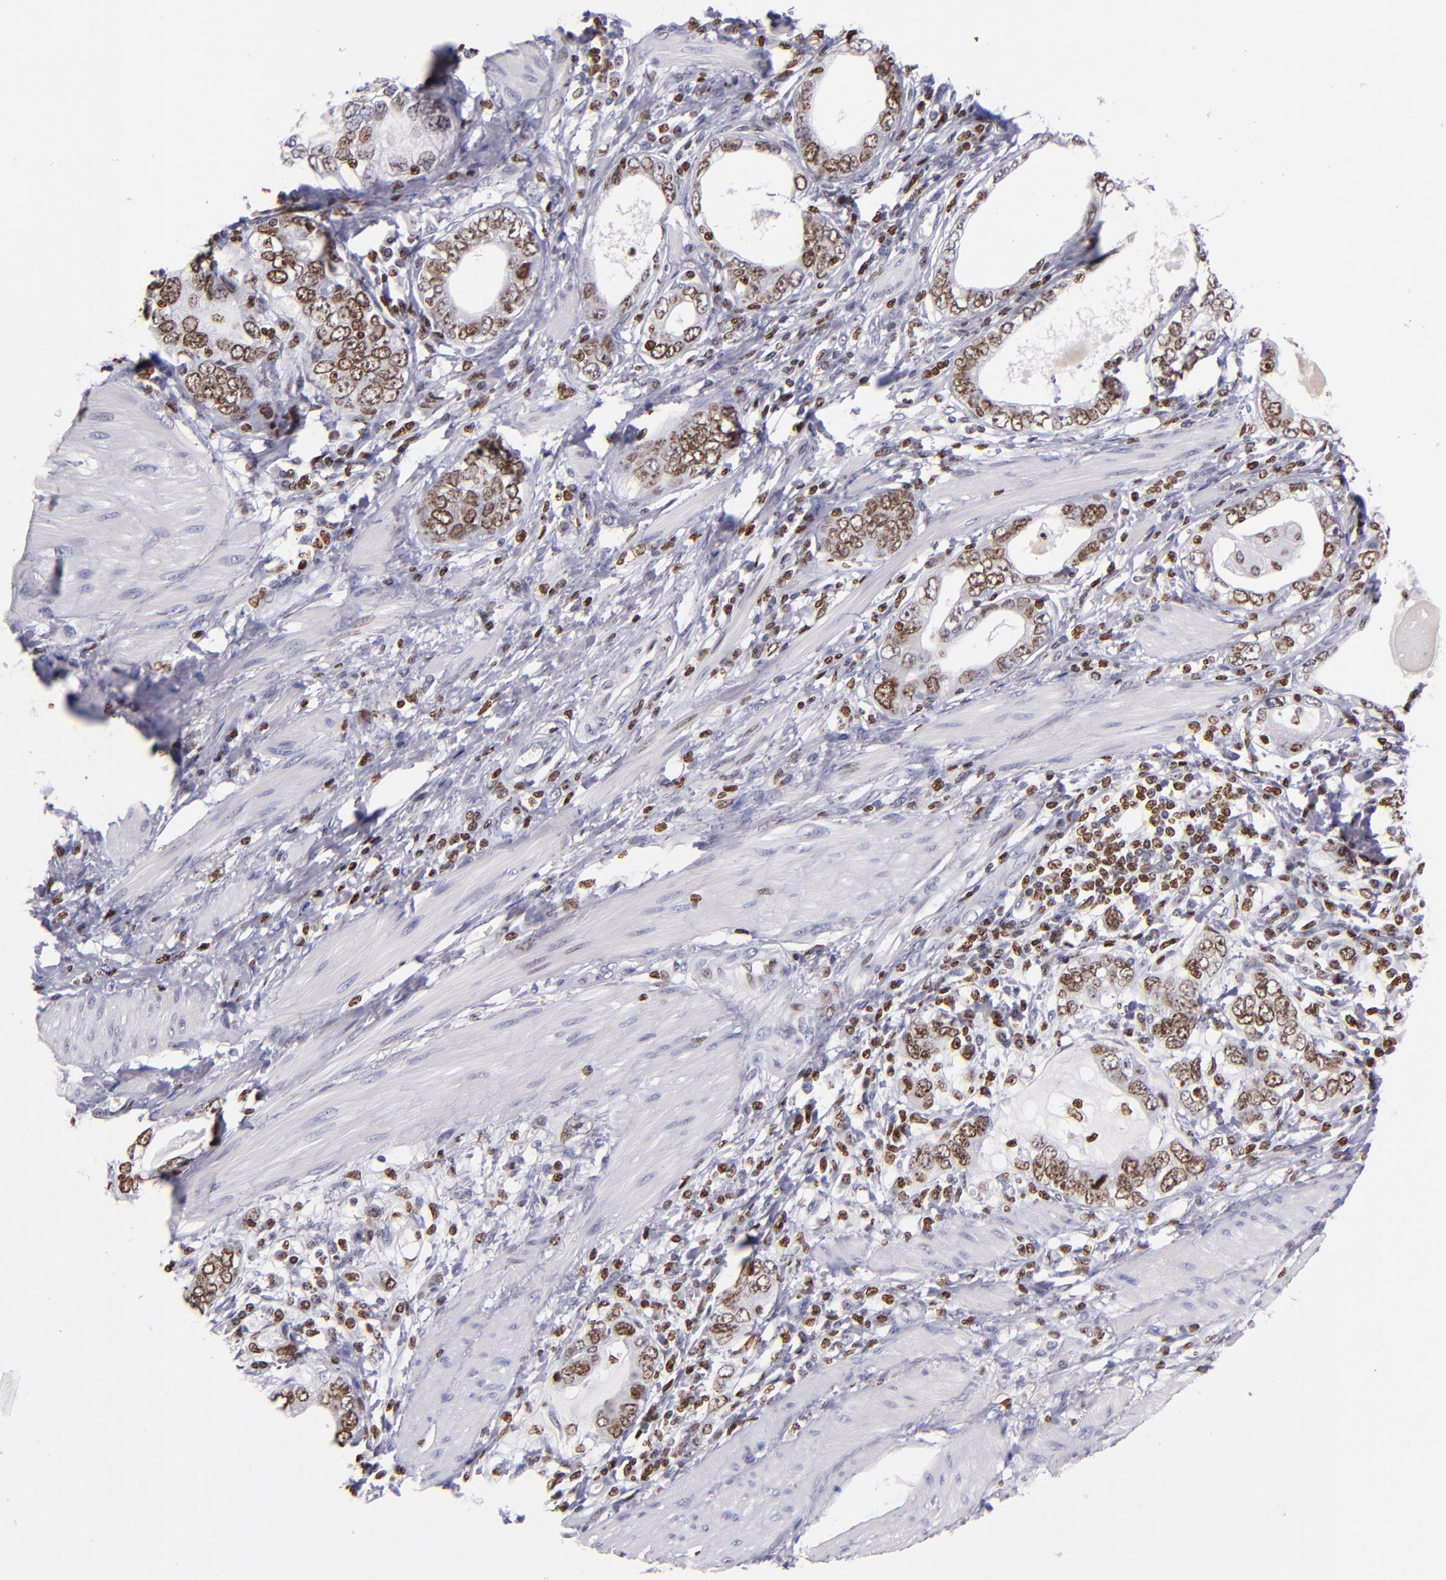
{"staining": {"intensity": "moderate", "quantity": "25%-75%", "location": "nuclear"}, "tissue": "stomach cancer", "cell_type": "Tumor cells", "image_type": "cancer", "snomed": [{"axis": "morphology", "description": "Adenocarcinoma, NOS"}, {"axis": "topography", "description": "Stomach, lower"}], "caption": "Moderate nuclear protein positivity is present in about 25%-75% of tumor cells in stomach cancer (adenocarcinoma). The protein of interest is shown in brown color, while the nuclei are stained blue.", "gene": "CDKL5", "patient": {"sex": "female", "age": 93}}